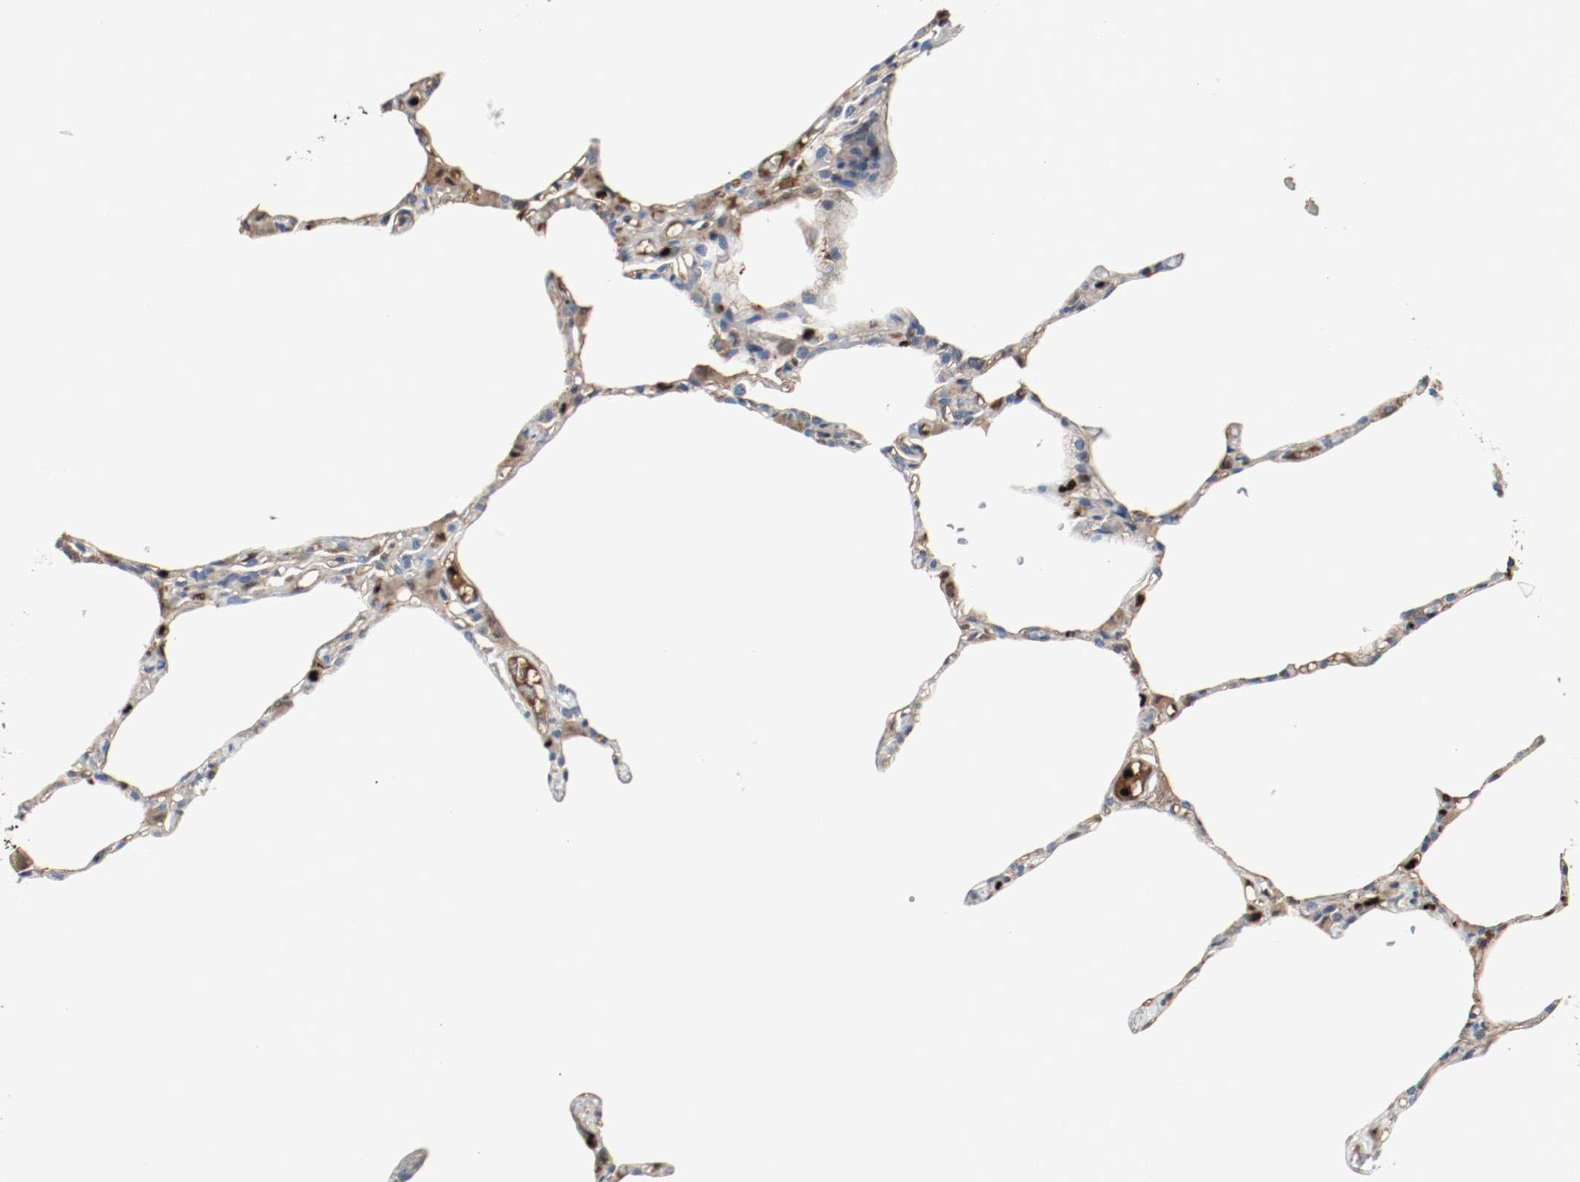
{"staining": {"intensity": "moderate", "quantity": "<25%", "location": "nuclear"}, "tissue": "lung", "cell_type": "Alveolar cells", "image_type": "normal", "snomed": [{"axis": "morphology", "description": "Normal tissue, NOS"}, {"axis": "topography", "description": "Lung"}], "caption": "The photomicrograph exhibits staining of unremarkable lung, revealing moderate nuclear protein positivity (brown color) within alveolar cells. (Brightfield microscopy of DAB IHC at high magnification).", "gene": "BLK", "patient": {"sex": "female", "age": 49}}